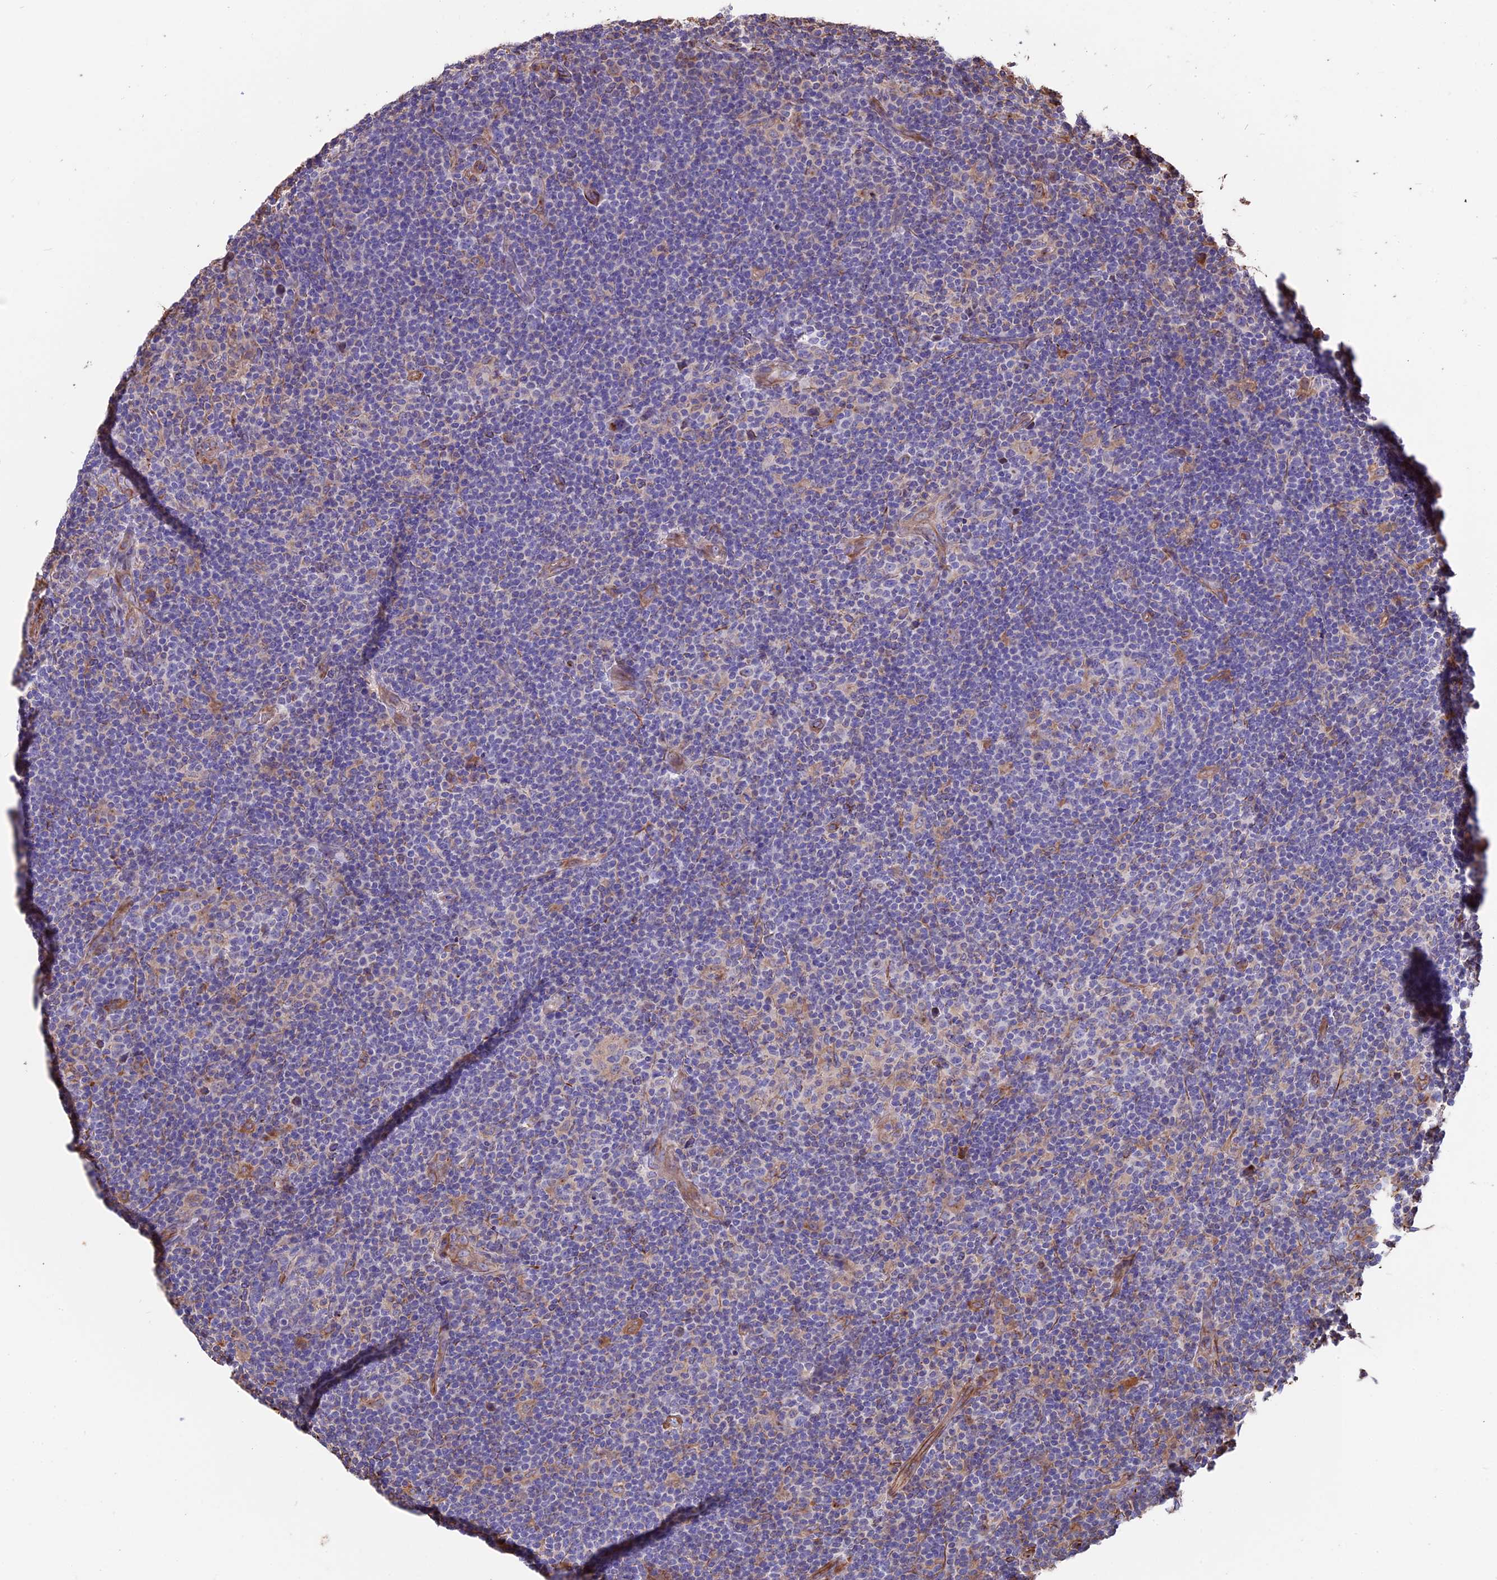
{"staining": {"intensity": "negative", "quantity": "none", "location": "none"}, "tissue": "lymphoma", "cell_type": "Tumor cells", "image_type": "cancer", "snomed": [{"axis": "morphology", "description": "Hodgkin's disease, NOS"}, {"axis": "topography", "description": "Lymph node"}], "caption": "An image of Hodgkin's disease stained for a protein shows no brown staining in tumor cells.", "gene": "SEH1L", "patient": {"sex": "female", "age": 57}}